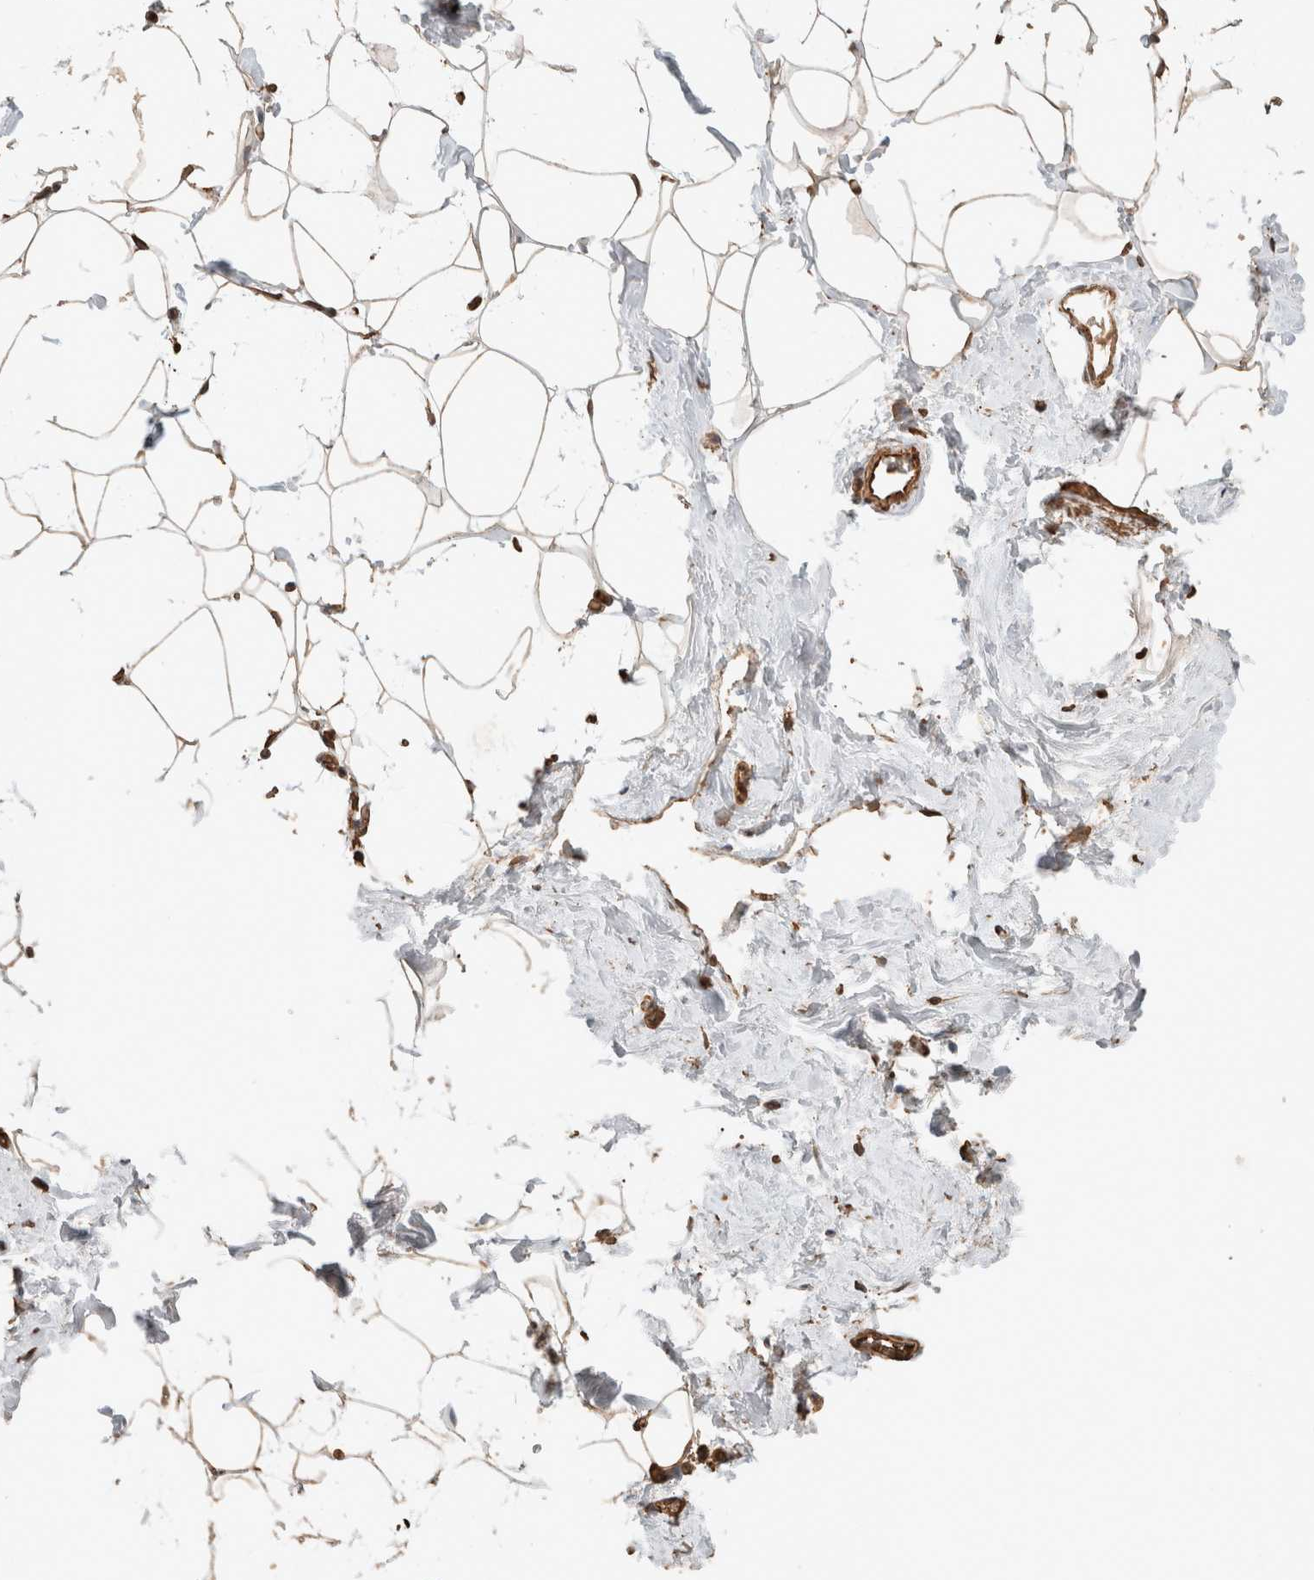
{"staining": {"intensity": "moderate", "quantity": ">75%", "location": "cytoplasmic/membranous"}, "tissue": "adipose tissue", "cell_type": "Adipocytes", "image_type": "normal", "snomed": [{"axis": "morphology", "description": "Normal tissue, NOS"}, {"axis": "morphology", "description": "Fibrosis, NOS"}, {"axis": "topography", "description": "Breast"}, {"axis": "topography", "description": "Adipose tissue"}], "caption": "Immunohistochemistry (DAB) staining of normal human adipose tissue demonstrates moderate cytoplasmic/membranous protein staining in about >75% of adipocytes.", "gene": "OTUD6B", "patient": {"sex": "female", "age": 39}}